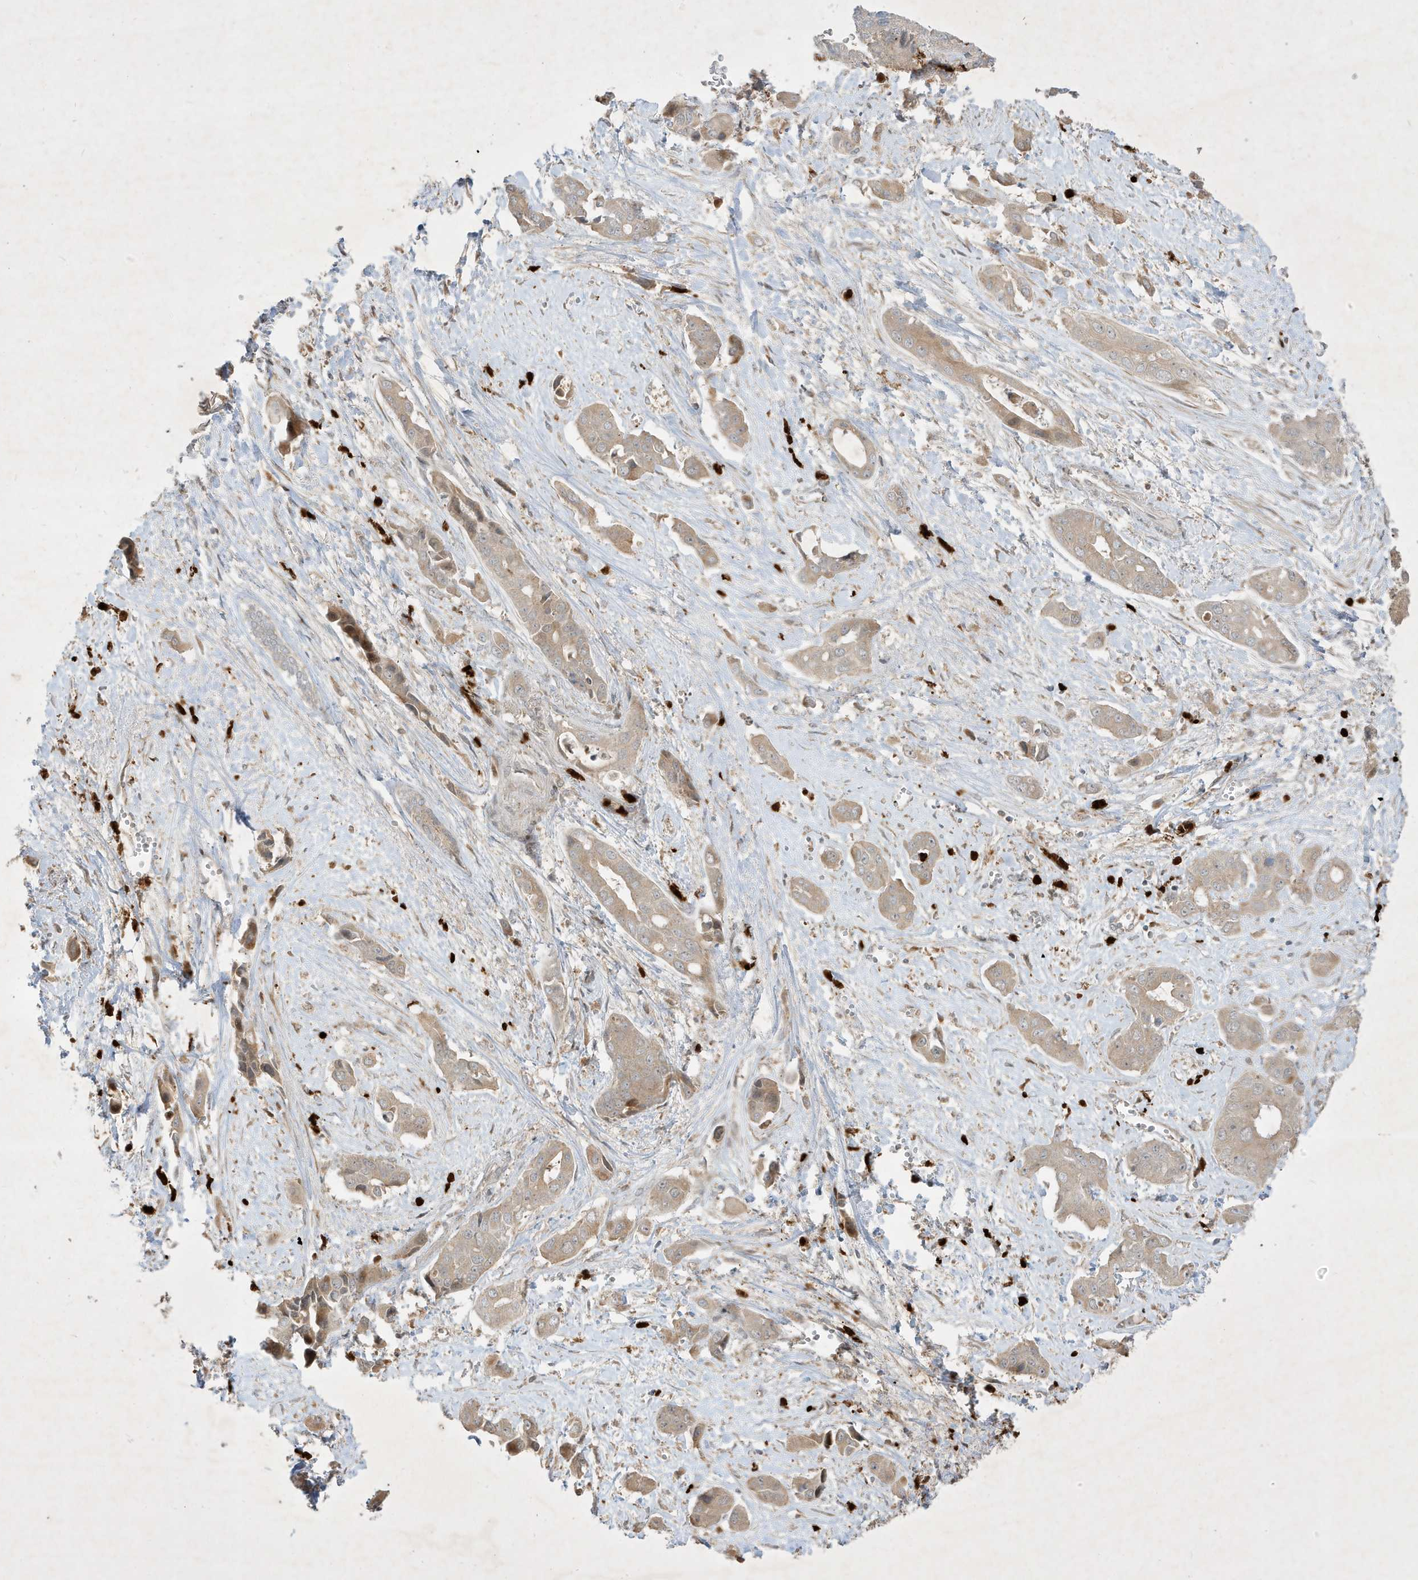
{"staining": {"intensity": "weak", "quantity": ">75%", "location": "cytoplasmic/membranous"}, "tissue": "liver cancer", "cell_type": "Tumor cells", "image_type": "cancer", "snomed": [{"axis": "morphology", "description": "Cholangiocarcinoma"}, {"axis": "topography", "description": "Liver"}], "caption": "Human cholangiocarcinoma (liver) stained with a protein marker demonstrates weak staining in tumor cells.", "gene": "IFT57", "patient": {"sex": "female", "age": 52}}